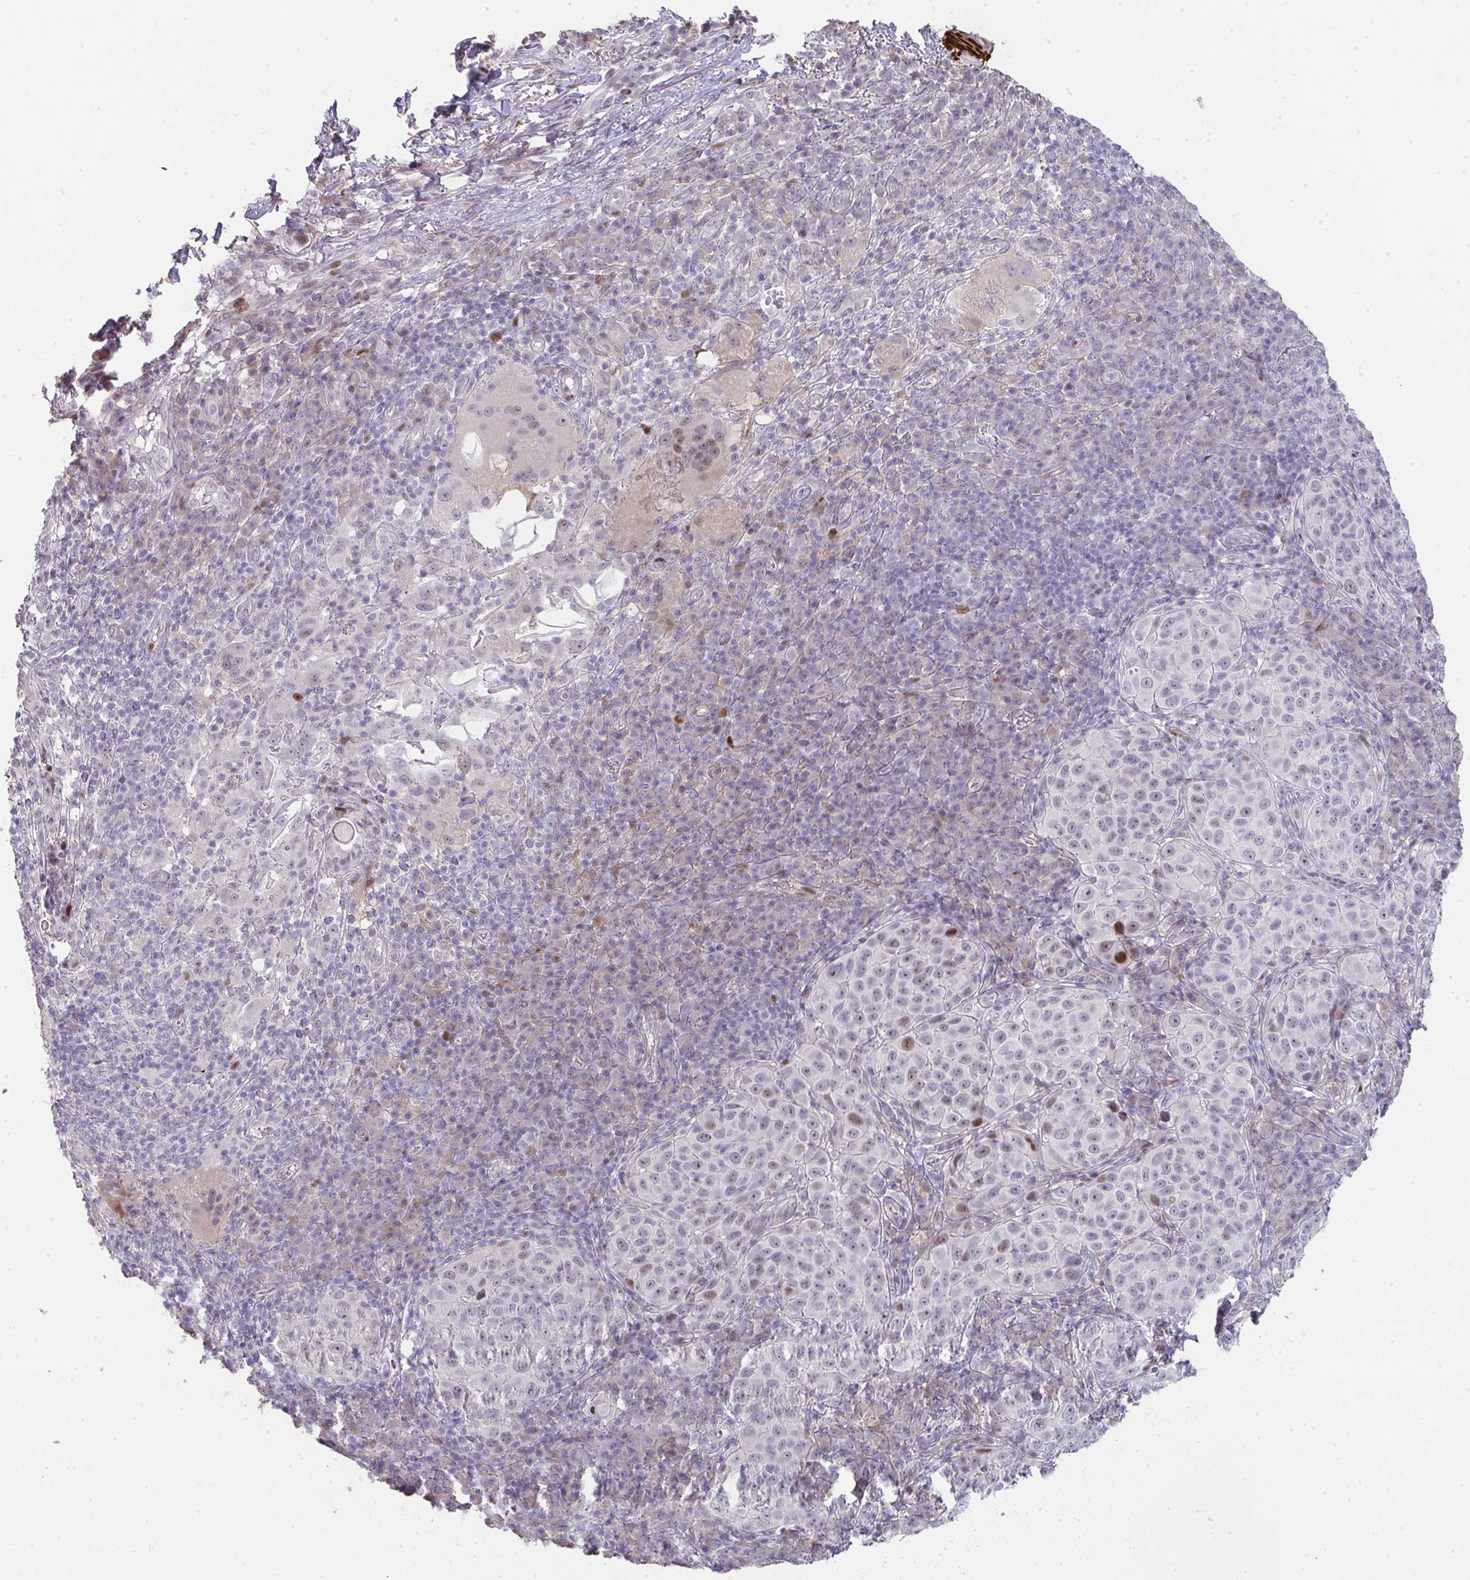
{"staining": {"intensity": "moderate", "quantity": "<25%", "location": "nuclear"}, "tissue": "melanoma", "cell_type": "Tumor cells", "image_type": "cancer", "snomed": [{"axis": "morphology", "description": "Malignant melanoma, NOS"}, {"axis": "topography", "description": "Skin"}], "caption": "The photomicrograph demonstrates a brown stain indicating the presence of a protein in the nuclear of tumor cells in melanoma.", "gene": "GALNT16", "patient": {"sex": "male", "age": 38}}